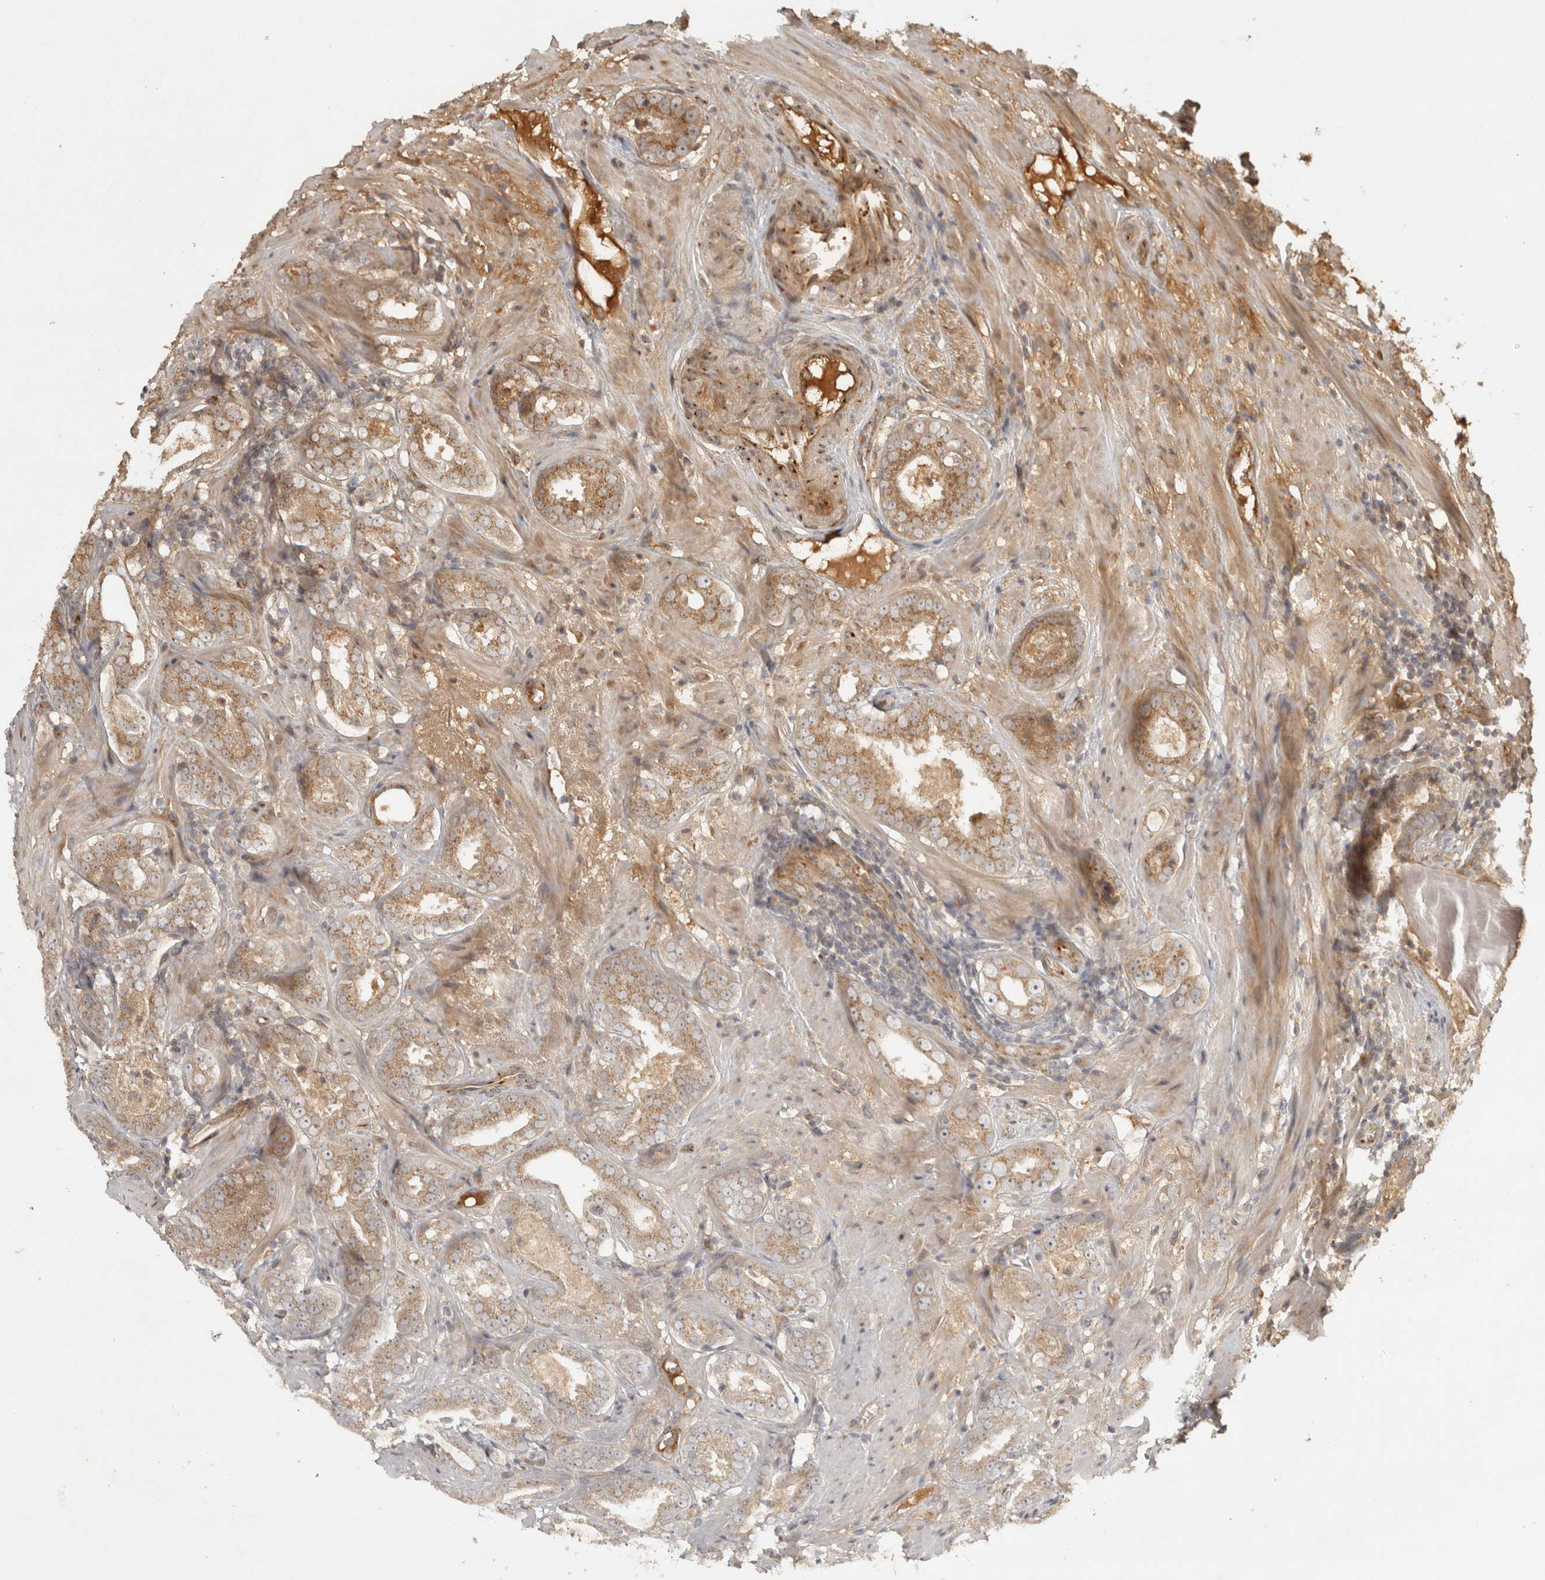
{"staining": {"intensity": "moderate", "quantity": ">75%", "location": "cytoplasmic/membranous"}, "tissue": "prostate cancer", "cell_type": "Tumor cells", "image_type": "cancer", "snomed": [{"axis": "morphology", "description": "Adenocarcinoma, Low grade"}, {"axis": "topography", "description": "Prostate"}], "caption": "A micrograph of human prostate low-grade adenocarcinoma stained for a protein reveals moderate cytoplasmic/membranous brown staining in tumor cells.", "gene": "CAMSAP2", "patient": {"sex": "male", "age": 69}}